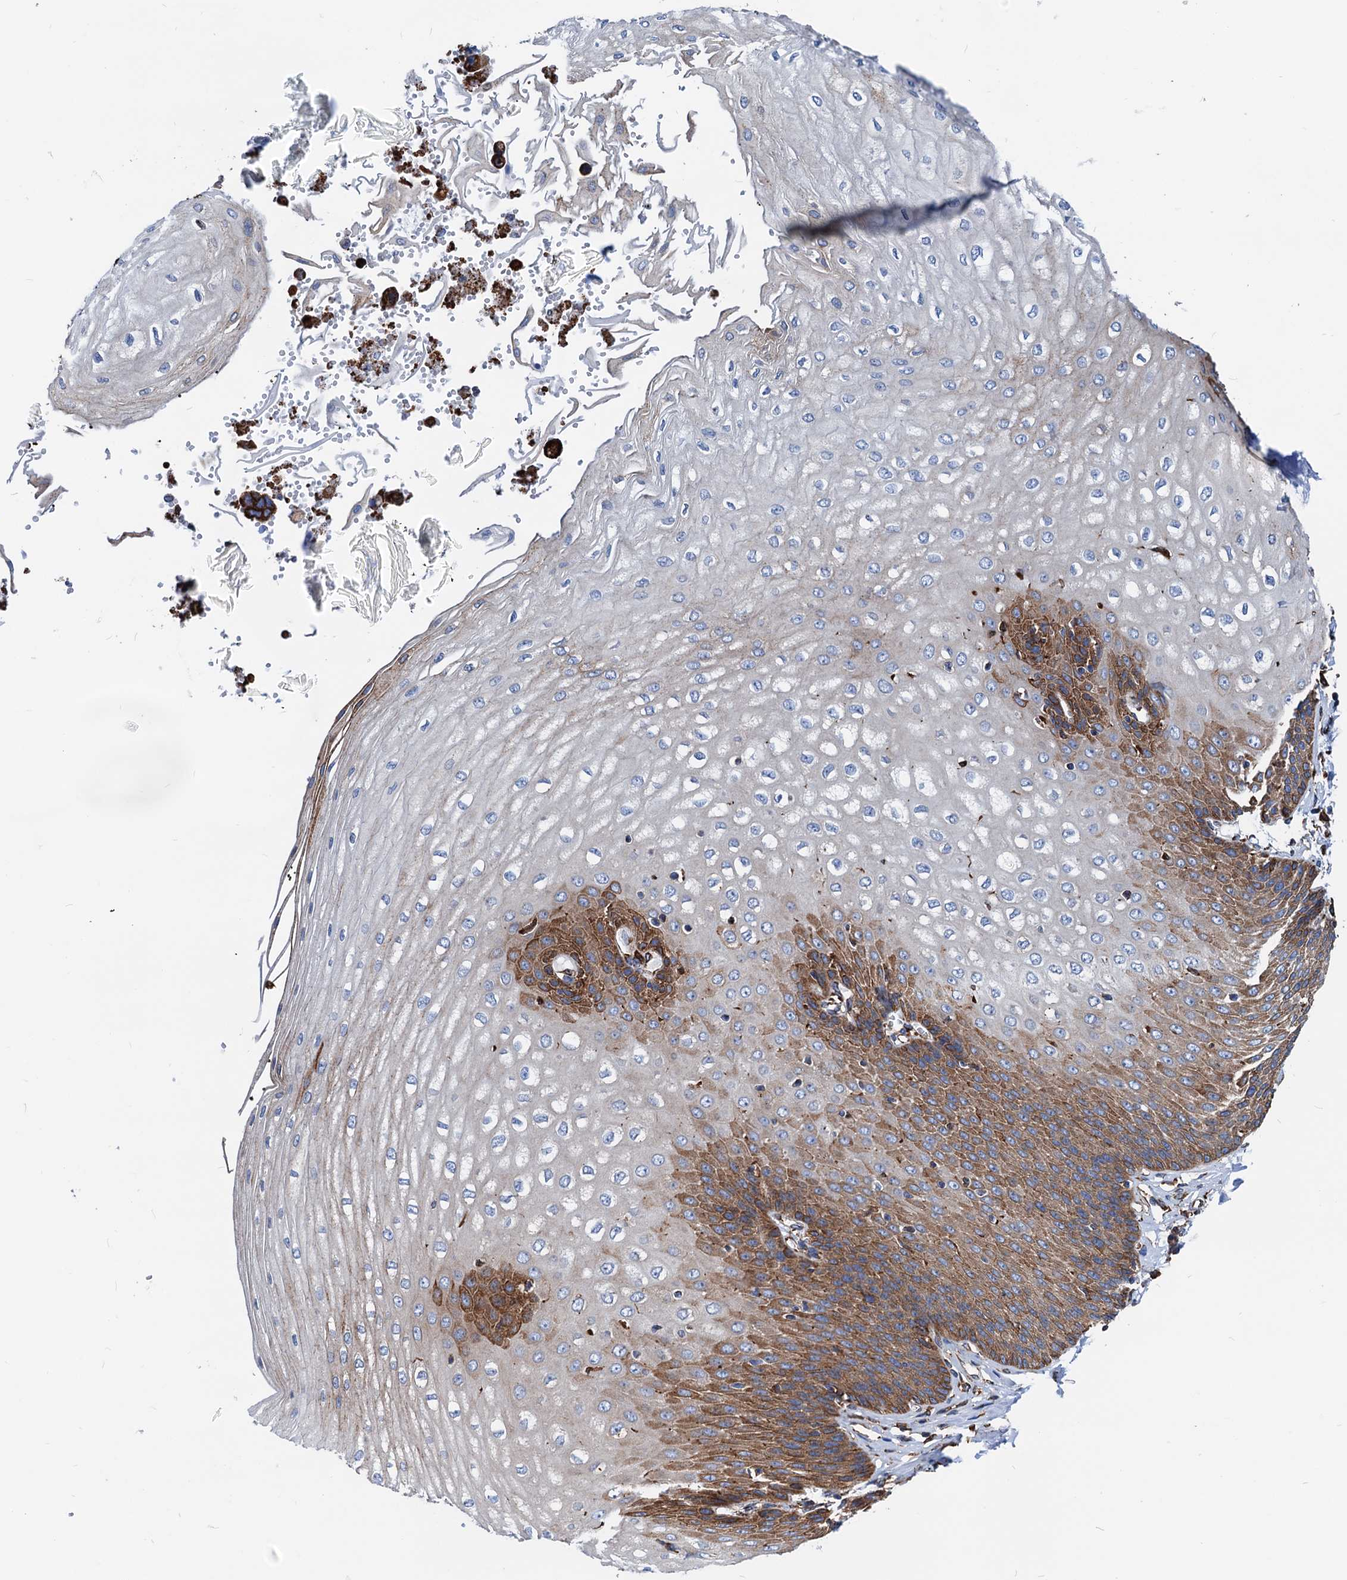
{"staining": {"intensity": "moderate", "quantity": "25%-75%", "location": "cytoplasmic/membranous"}, "tissue": "esophagus", "cell_type": "Squamous epithelial cells", "image_type": "normal", "snomed": [{"axis": "morphology", "description": "Normal tissue, NOS"}, {"axis": "topography", "description": "Esophagus"}], "caption": "Esophagus stained with a brown dye displays moderate cytoplasmic/membranous positive expression in about 25%-75% of squamous epithelial cells.", "gene": "HSPA5", "patient": {"sex": "male", "age": 60}}